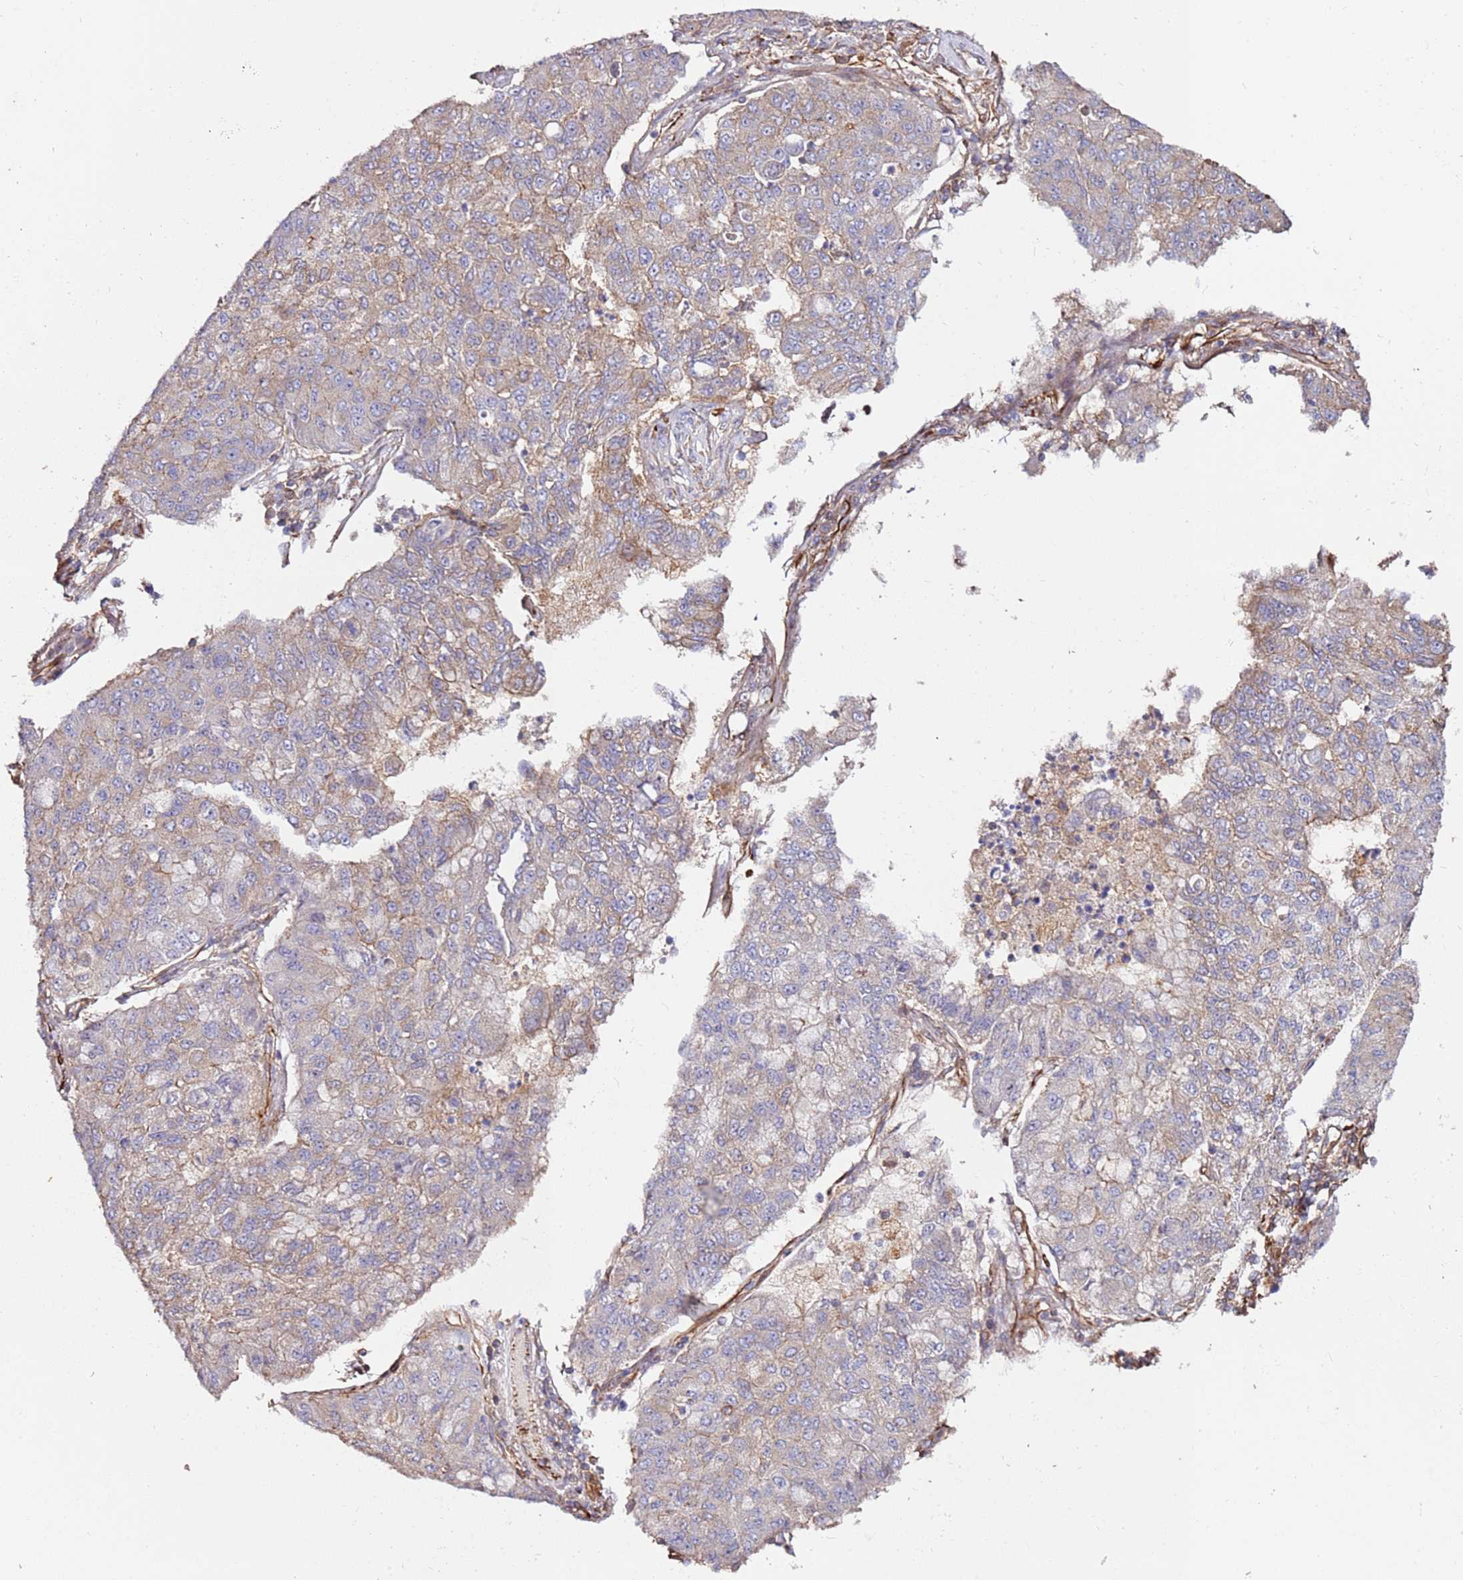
{"staining": {"intensity": "weak", "quantity": "<25%", "location": "cytoplasmic/membranous"}, "tissue": "lung cancer", "cell_type": "Tumor cells", "image_type": "cancer", "snomed": [{"axis": "morphology", "description": "Squamous cell carcinoma, NOS"}, {"axis": "topography", "description": "Lung"}], "caption": "IHC photomicrograph of human squamous cell carcinoma (lung) stained for a protein (brown), which demonstrates no positivity in tumor cells. (DAB IHC with hematoxylin counter stain).", "gene": "MRGPRE", "patient": {"sex": "male", "age": 74}}